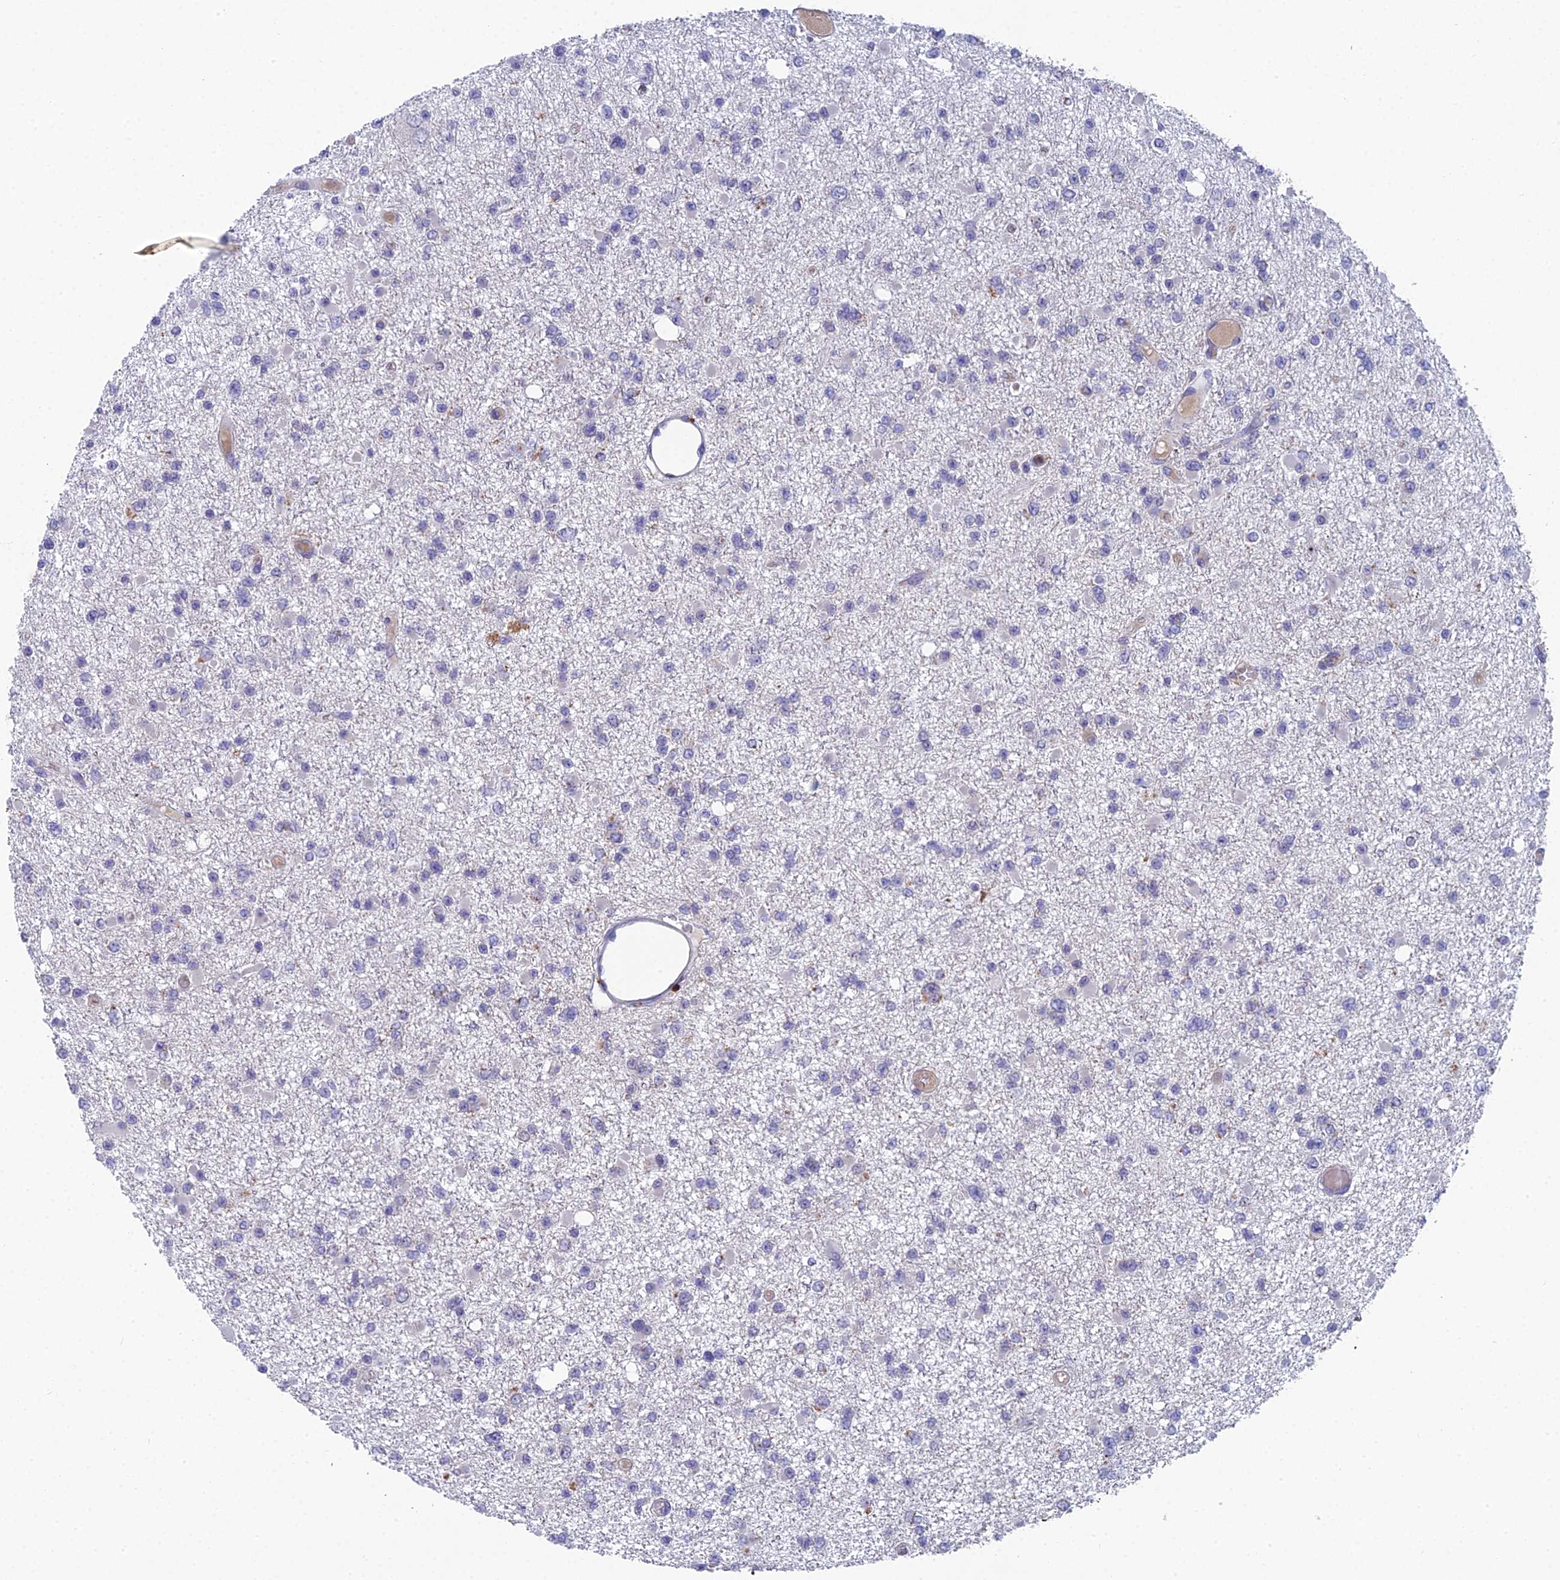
{"staining": {"intensity": "negative", "quantity": "none", "location": "none"}, "tissue": "glioma", "cell_type": "Tumor cells", "image_type": "cancer", "snomed": [{"axis": "morphology", "description": "Glioma, malignant, Low grade"}, {"axis": "topography", "description": "Brain"}], "caption": "DAB immunohistochemical staining of glioma demonstrates no significant staining in tumor cells. (Stains: DAB (3,3'-diaminobenzidine) immunohistochemistry (IHC) with hematoxylin counter stain, Microscopy: brightfield microscopy at high magnification).", "gene": "GALK2", "patient": {"sex": "female", "age": 22}}